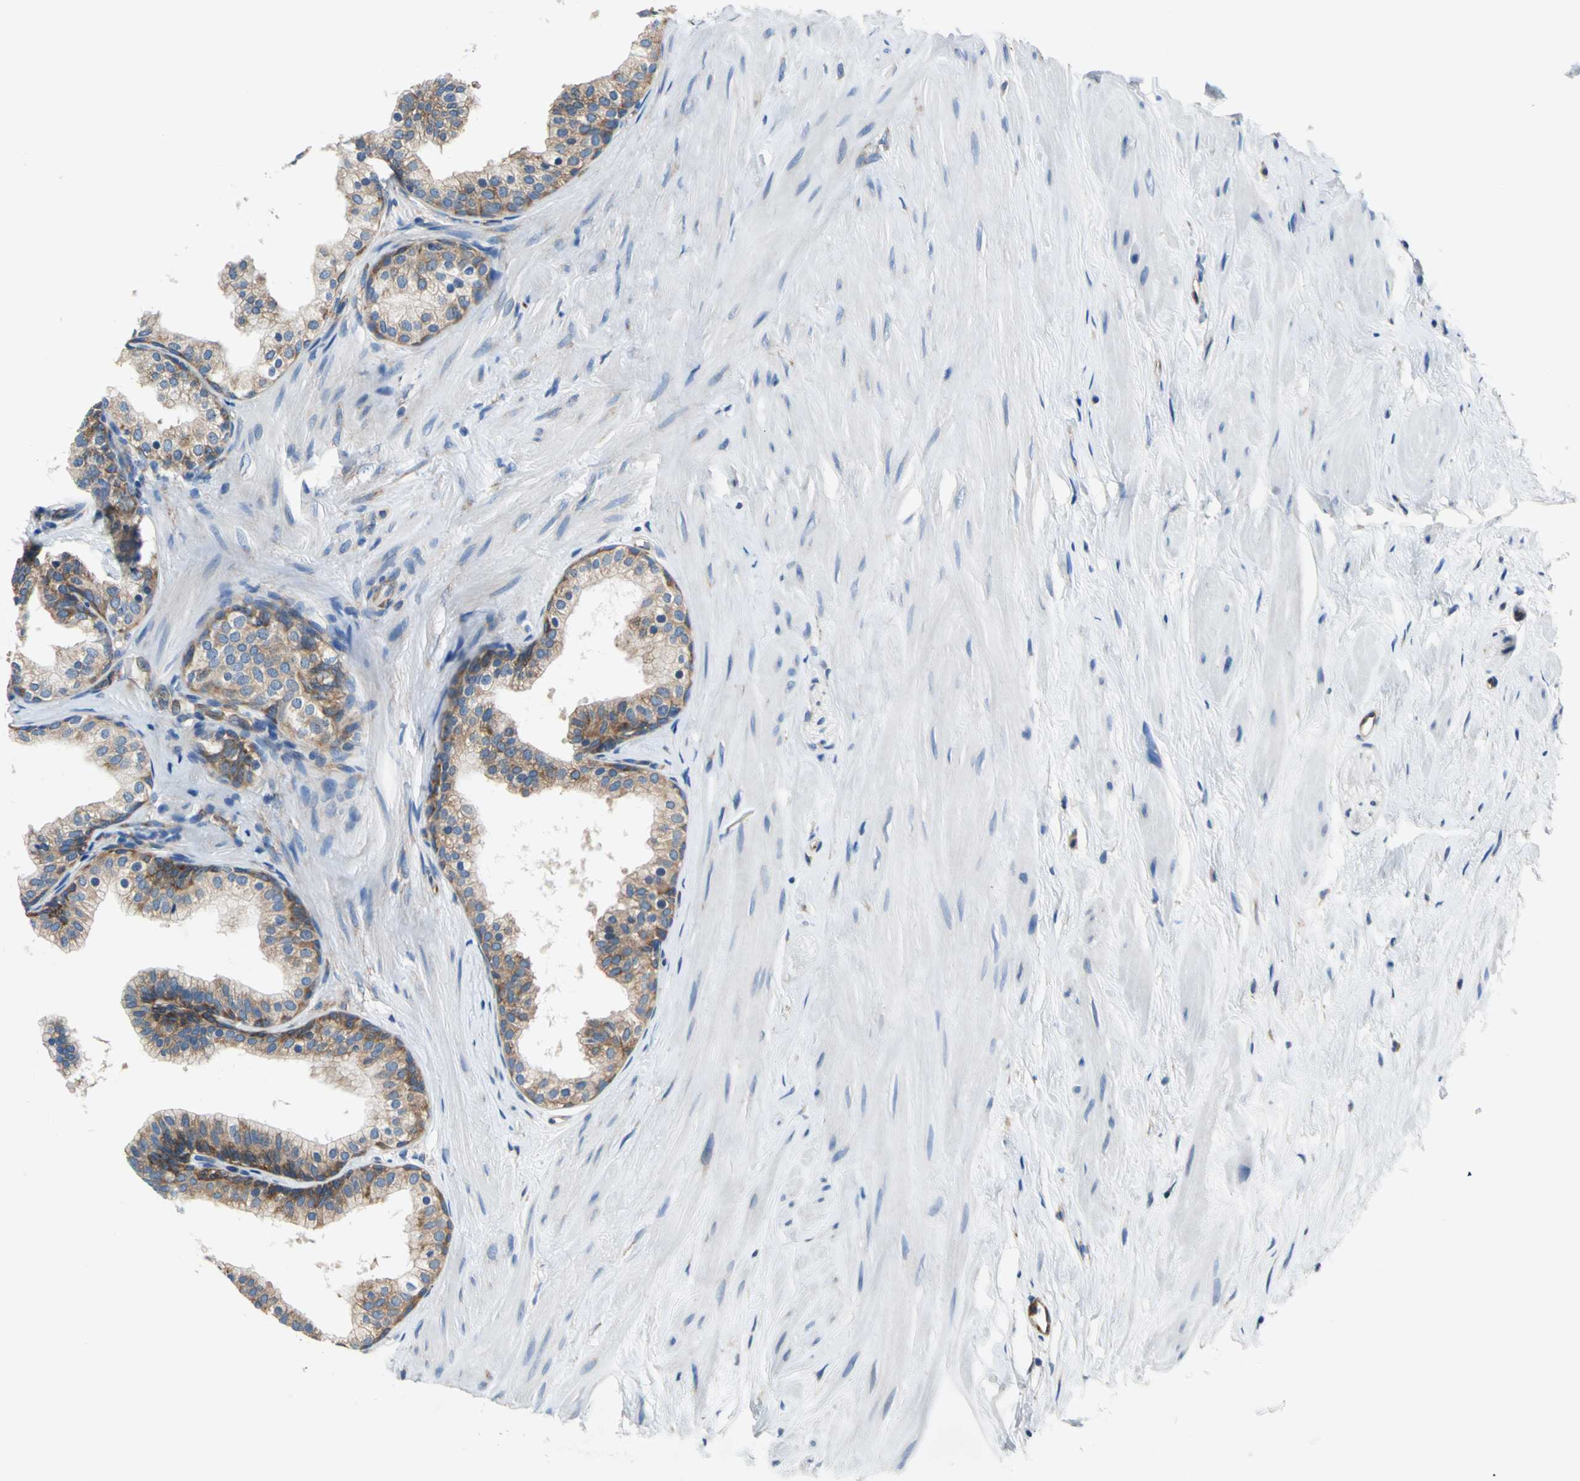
{"staining": {"intensity": "moderate", "quantity": ">75%", "location": "cytoplasmic/membranous"}, "tissue": "prostate", "cell_type": "Glandular cells", "image_type": "normal", "snomed": [{"axis": "morphology", "description": "Normal tissue, NOS"}, {"axis": "topography", "description": "Prostate"}], "caption": "DAB (3,3'-diaminobenzidine) immunohistochemical staining of benign human prostate displays moderate cytoplasmic/membranous protein staining in about >75% of glandular cells. The protein of interest is stained brown, and the nuclei are stained in blue (DAB (3,3'-diaminobenzidine) IHC with brightfield microscopy, high magnification).", "gene": "TRIM25", "patient": {"sex": "male", "age": 60}}